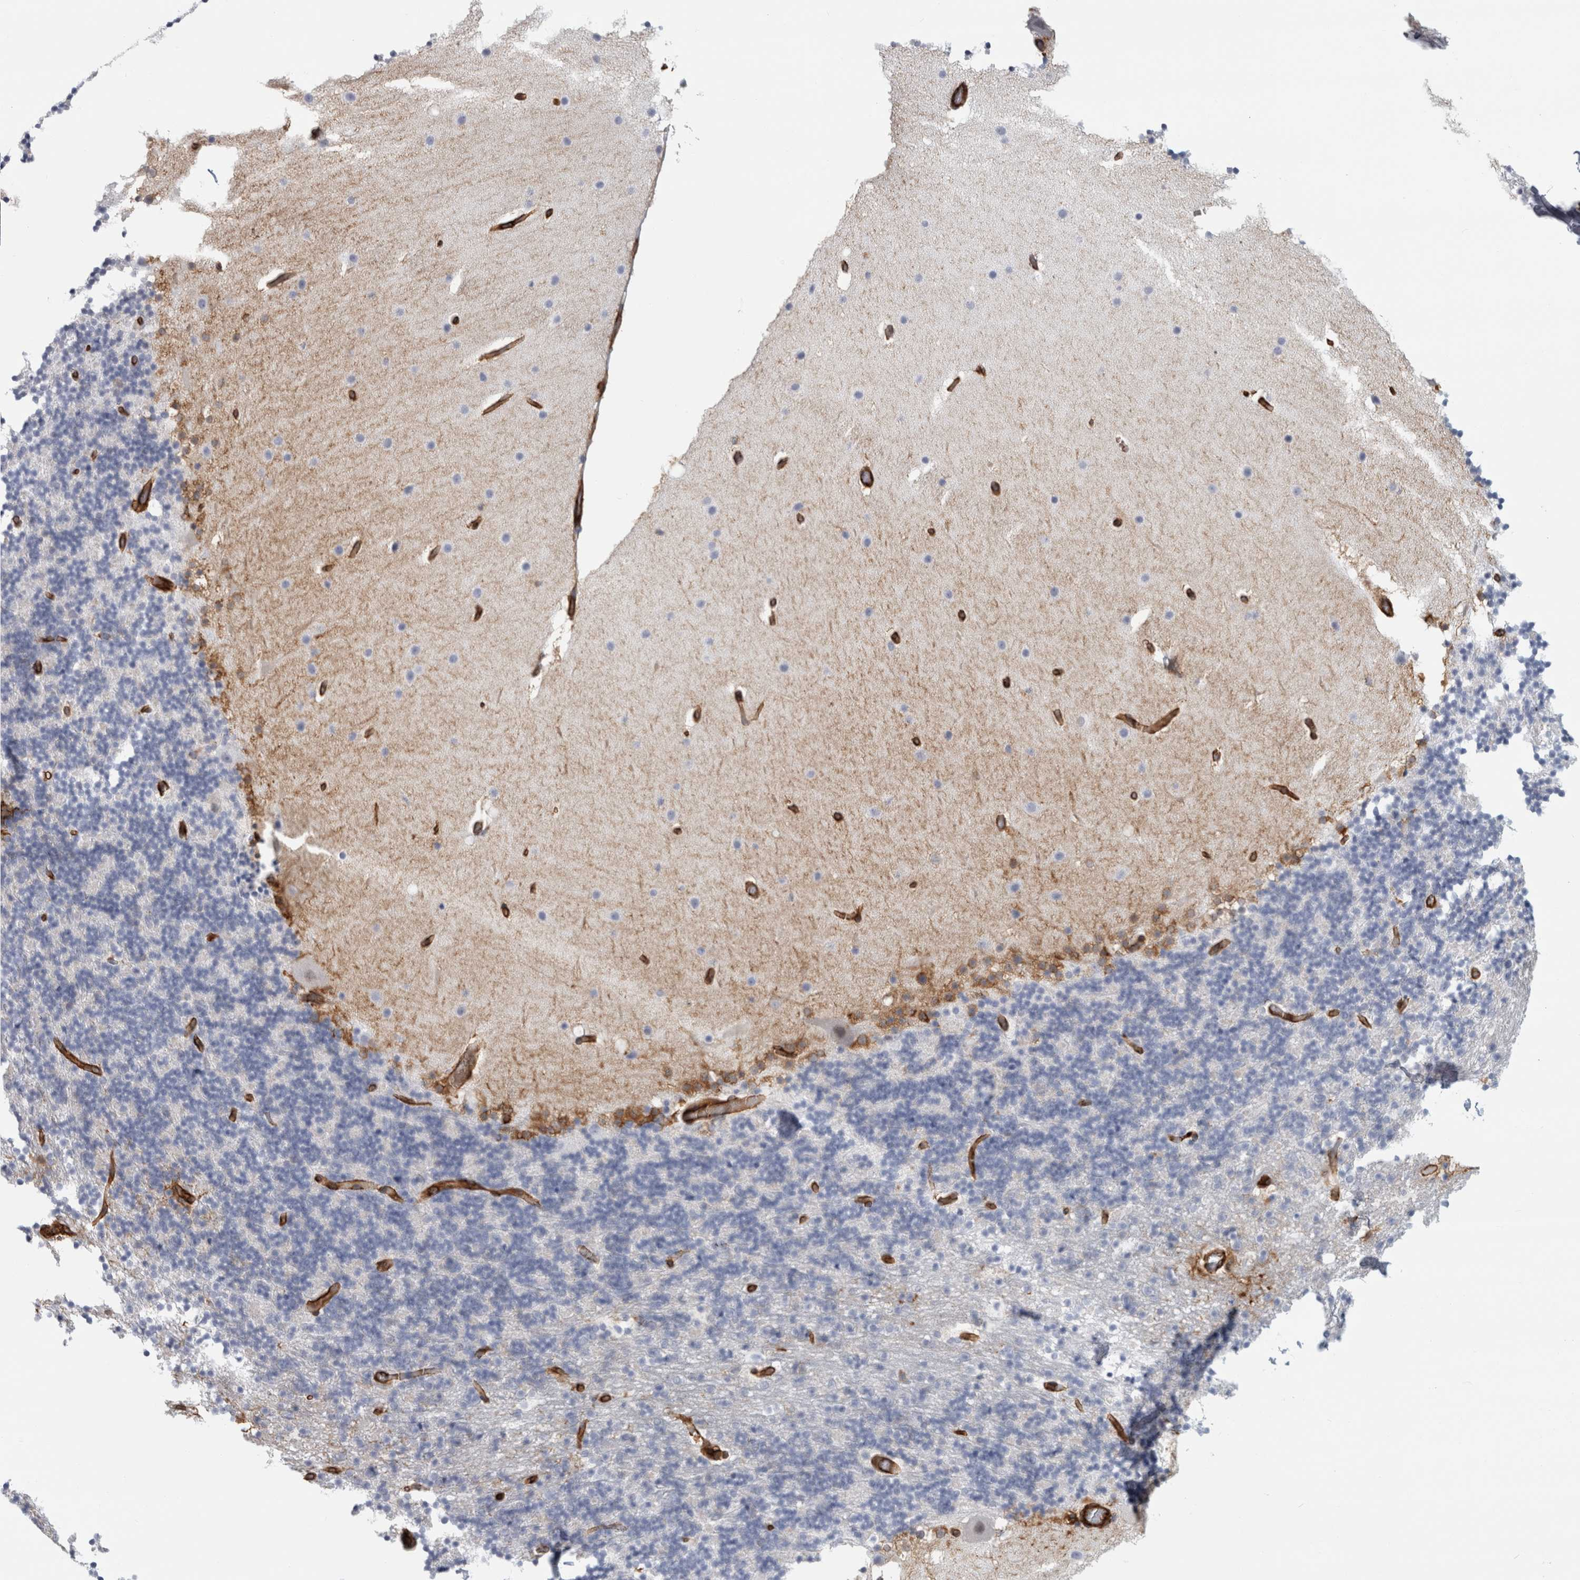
{"staining": {"intensity": "negative", "quantity": "none", "location": "none"}, "tissue": "cerebellum", "cell_type": "Cells in granular layer", "image_type": "normal", "snomed": [{"axis": "morphology", "description": "Normal tissue, NOS"}, {"axis": "topography", "description": "Cerebellum"}], "caption": "DAB (3,3'-diaminobenzidine) immunohistochemical staining of unremarkable human cerebellum reveals no significant positivity in cells in granular layer.", "gene": "AHNAK", "patient": {"sex": "male", "age": 57}}